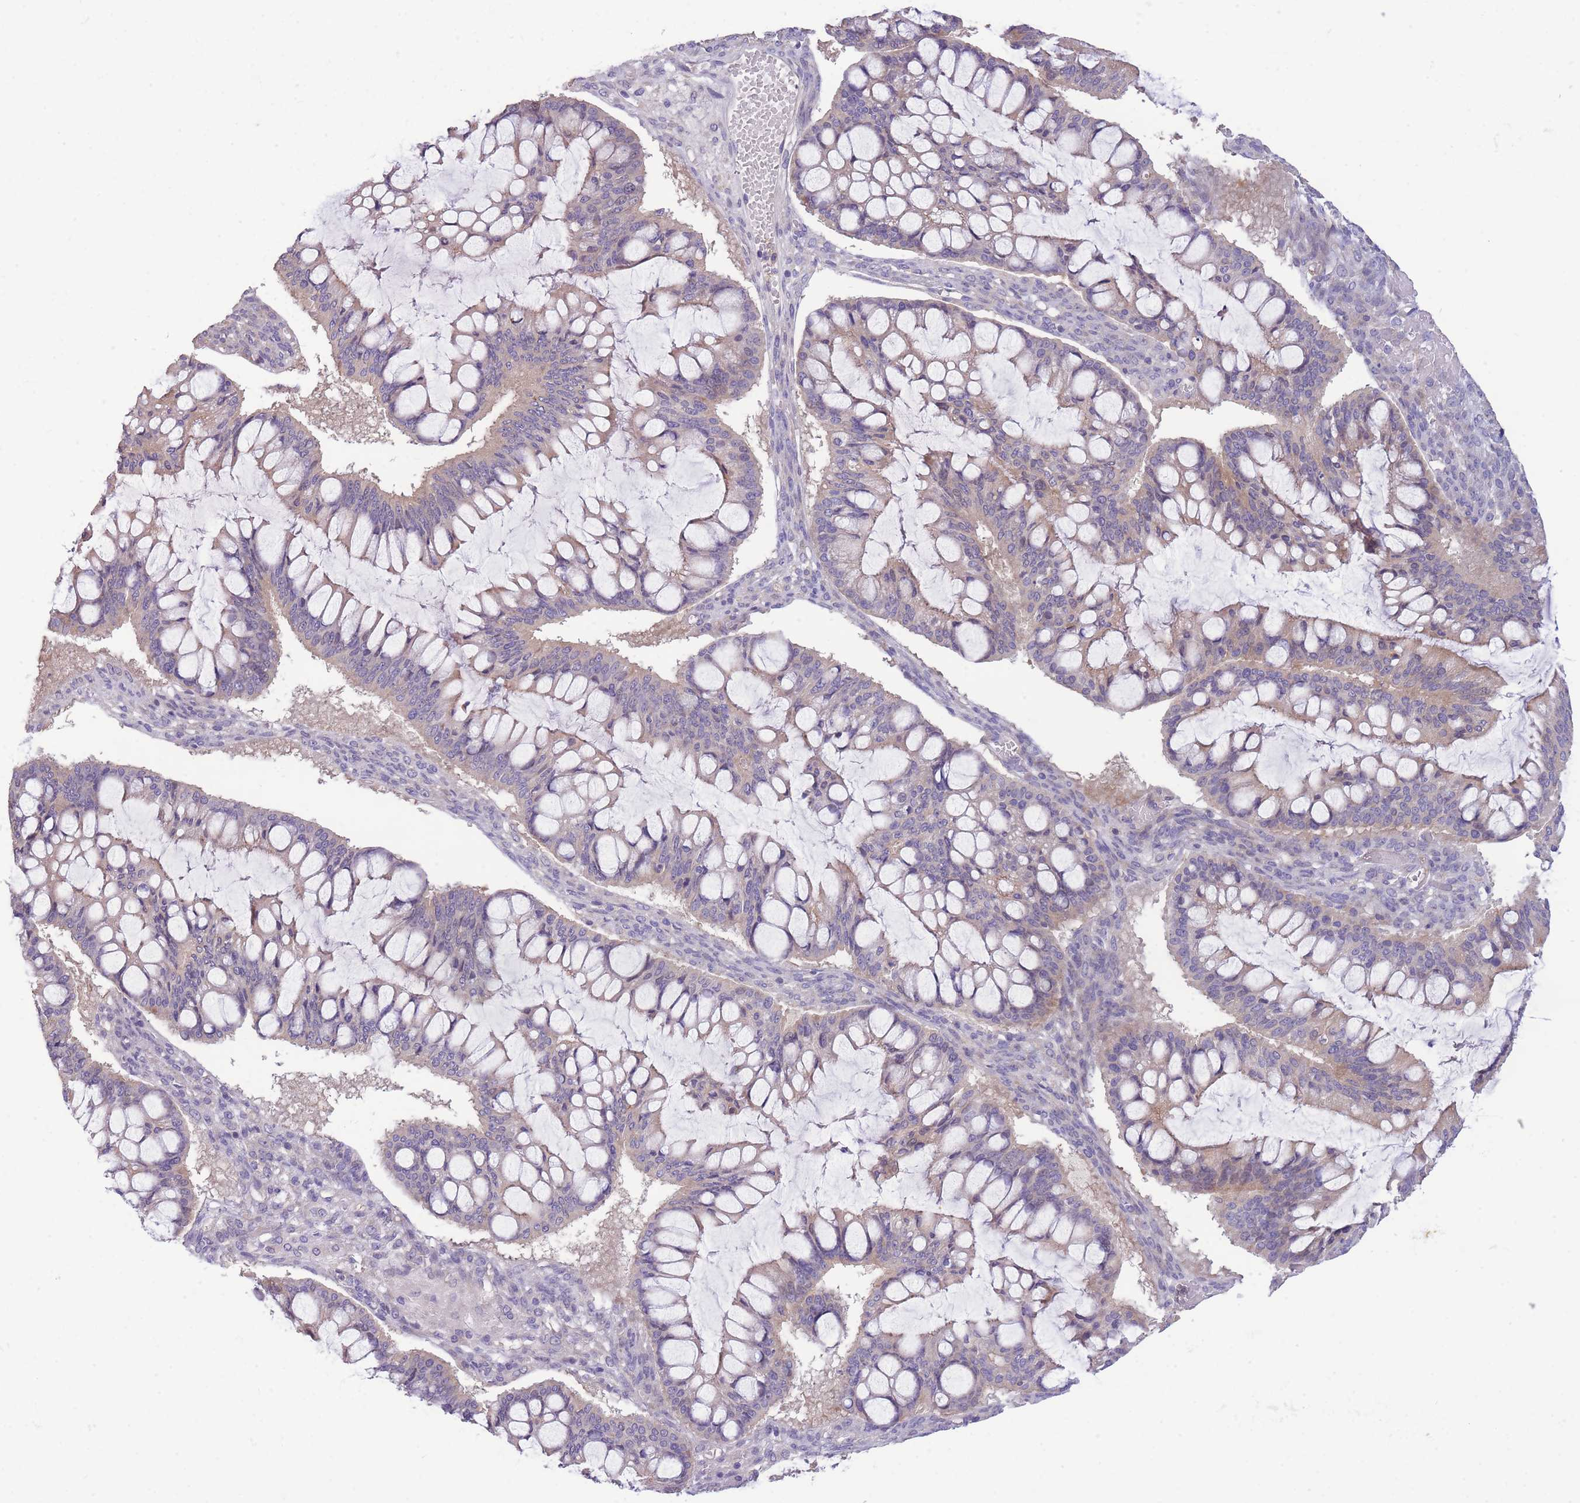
{"staining": {"intensity": "moderate", "quantity": "25%-75%", "location": "cytoplasmic/membranous"}, "tissue": "ovarian cancer", "cell_type": "Tumor cells", "image_type": "cancer", "snomed": [{"axis": "morphology", "description": "Cystadenocarcinoma, mucinous, NOS"}, {"axis": "topography", "description": "Ovary"}], "caption": "Tumor cells reveal medium levels of moderate cytoplasmic/membranous expression in approximately 25%-75% of cells in mucinous cystadenocarcinoma (ovarian).", "gene": "OR5T1", "patient": {"sex": "female", "age": 73}}